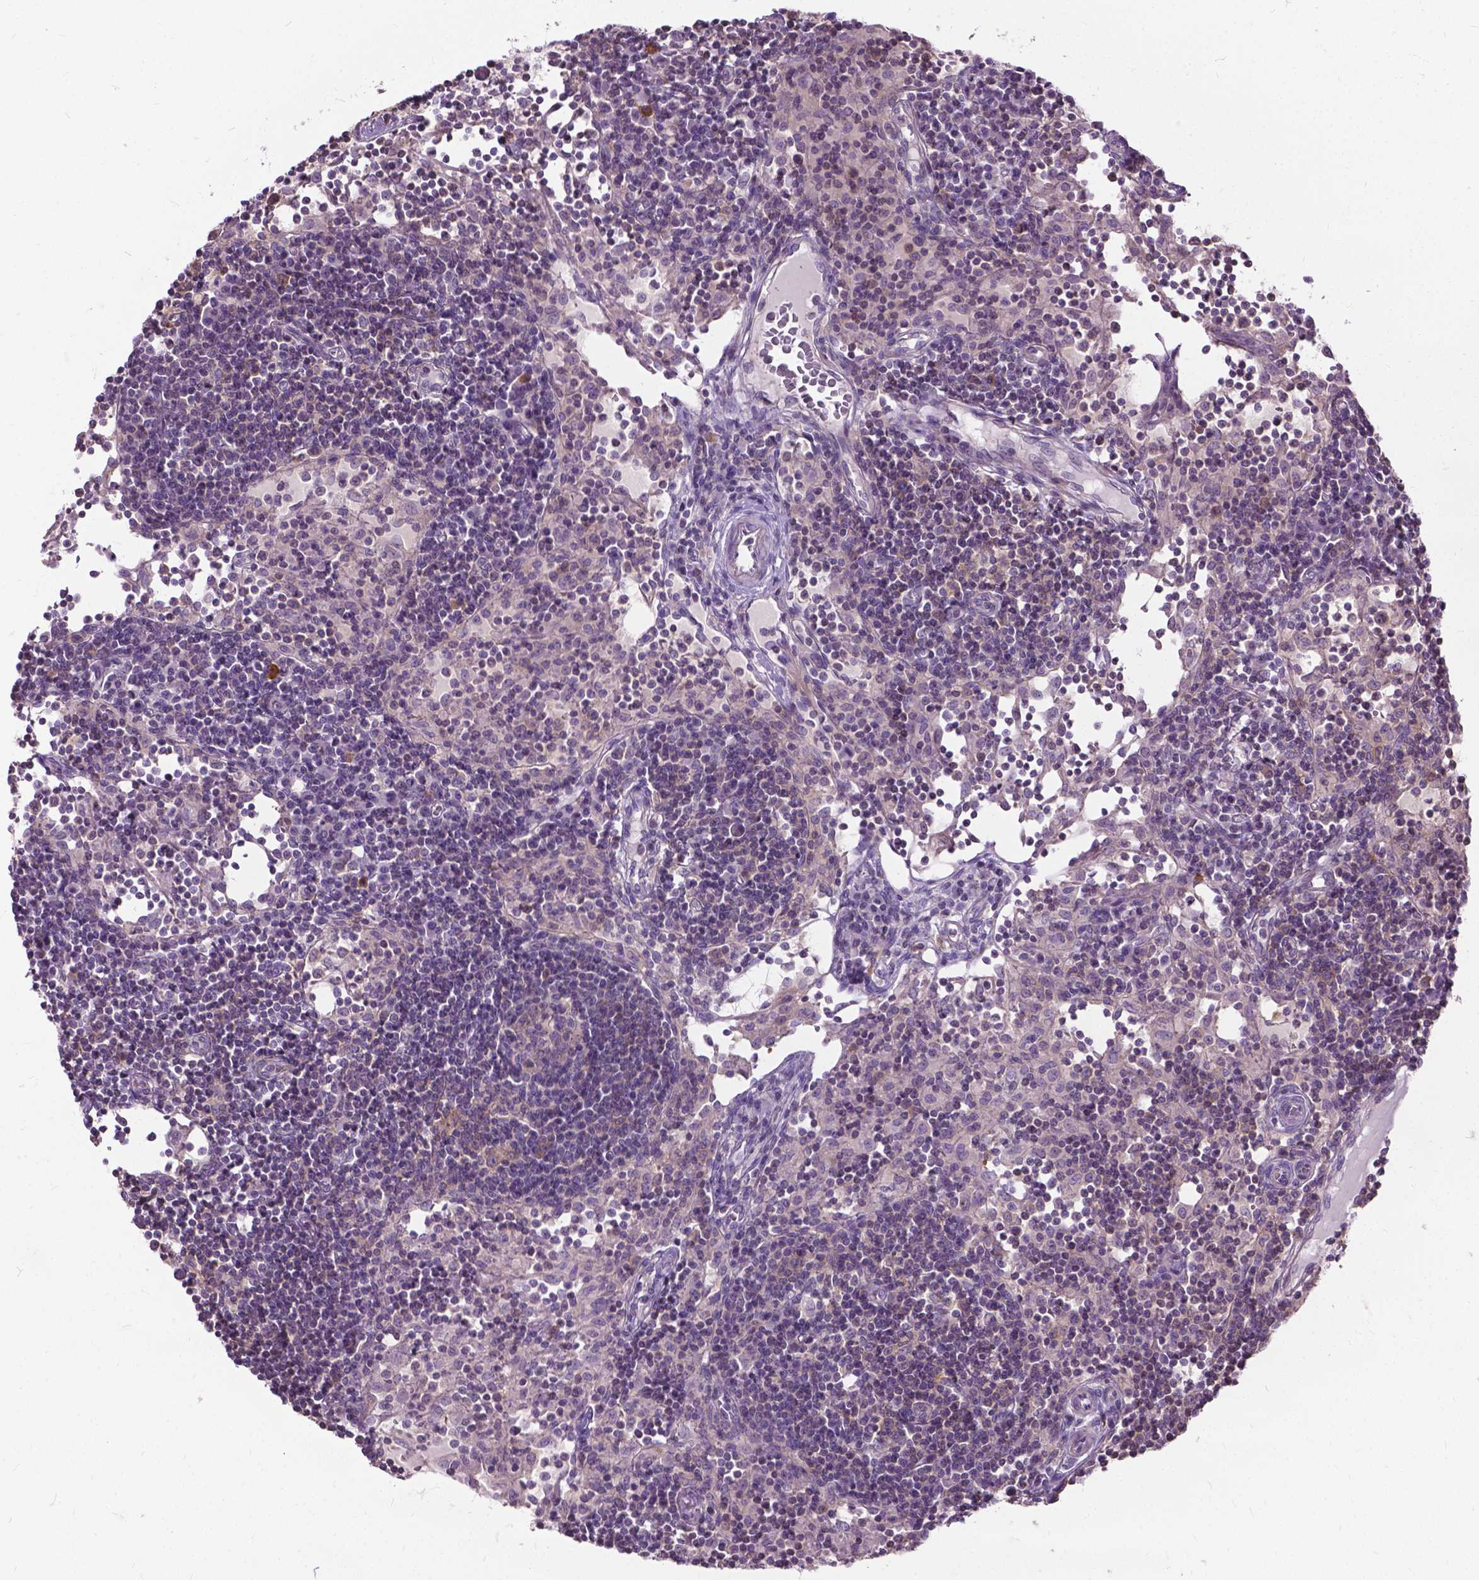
{"staining": {"intensity": "strong", "quantity": "<25%", "location": "cytoplasmic/membranous"}, "tissue": "lymph node", "cell_type": "Germinal center cells", "image_type": "normal", "snomed": [{"axis": "morphology", "description": "Normal tissue, NOS"}, {"axis": "topography", "description": "Lymph node"}], "caption": "Human lymph node stained for a protein (brown) shows strong cytoplasmic/membranous positive positivity in approximately <25% of germinal center cells.", "gene": "JAK3", "patient": {"sex": "female", "age": 72}}